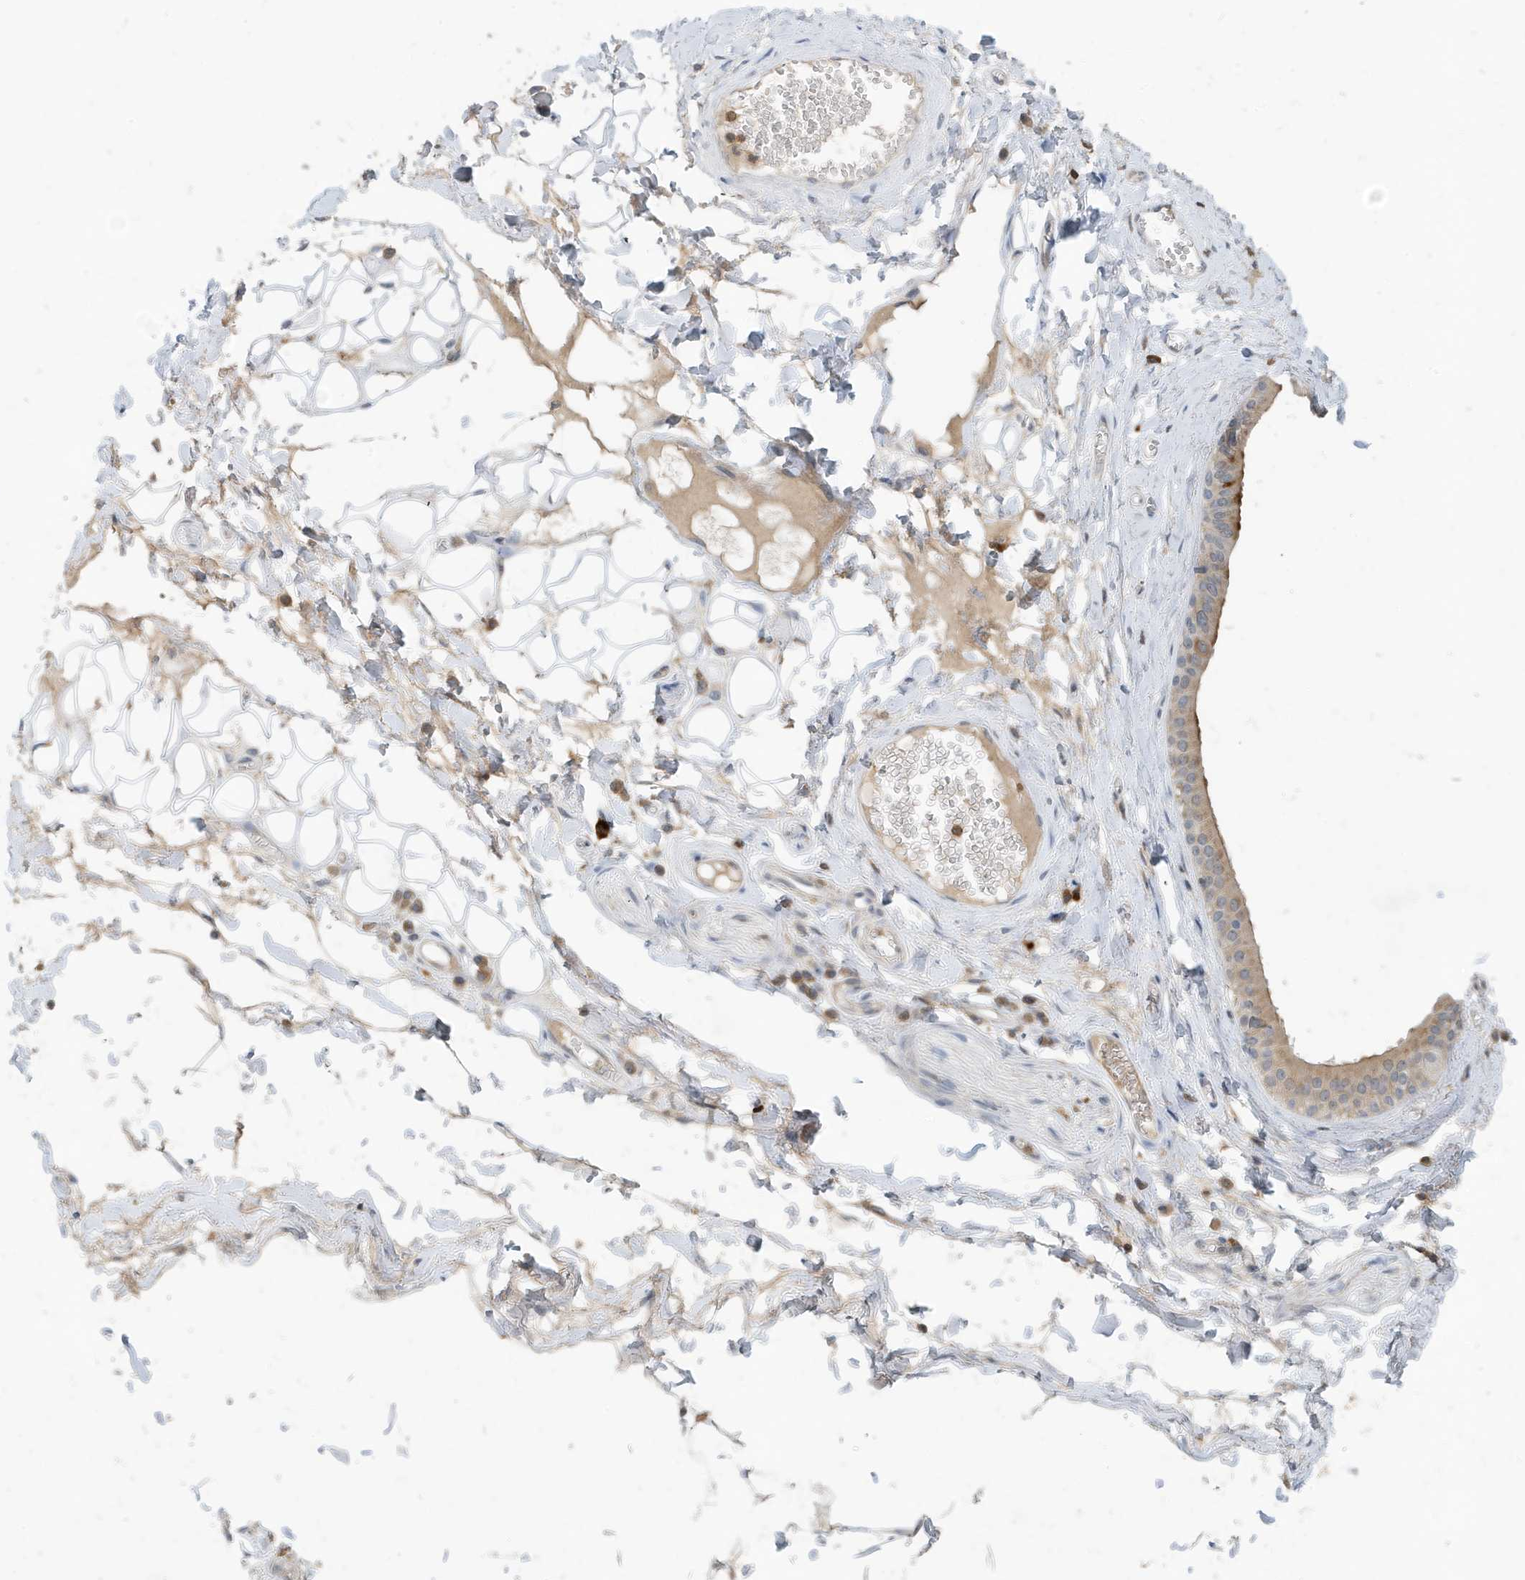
{"staining": {"intensity": "negative", "quantity": "none", "location": "none"}, "tissue": "adipose tissue", "cell_type": "Adipocytes", "image_type": "normal", "snomed": [{"axis": "morphology", "description": "Normal tissue, NOS"}, {"axis": "morphology", "description": "Inflammation, NOS"}, {"axis": "topography", "description": "Salivary gland"}, {"axis": "topography", "description": "Peripheral nerve tissue"}], "caption": "DAB (3,3'-diaminobenzidine) immunohistochemical staining of normal human adipose tissue demonstrates no significant expression in adipocytes.", "gene": "NSUN3", "patient": {"sex": "female", "age": 75}}